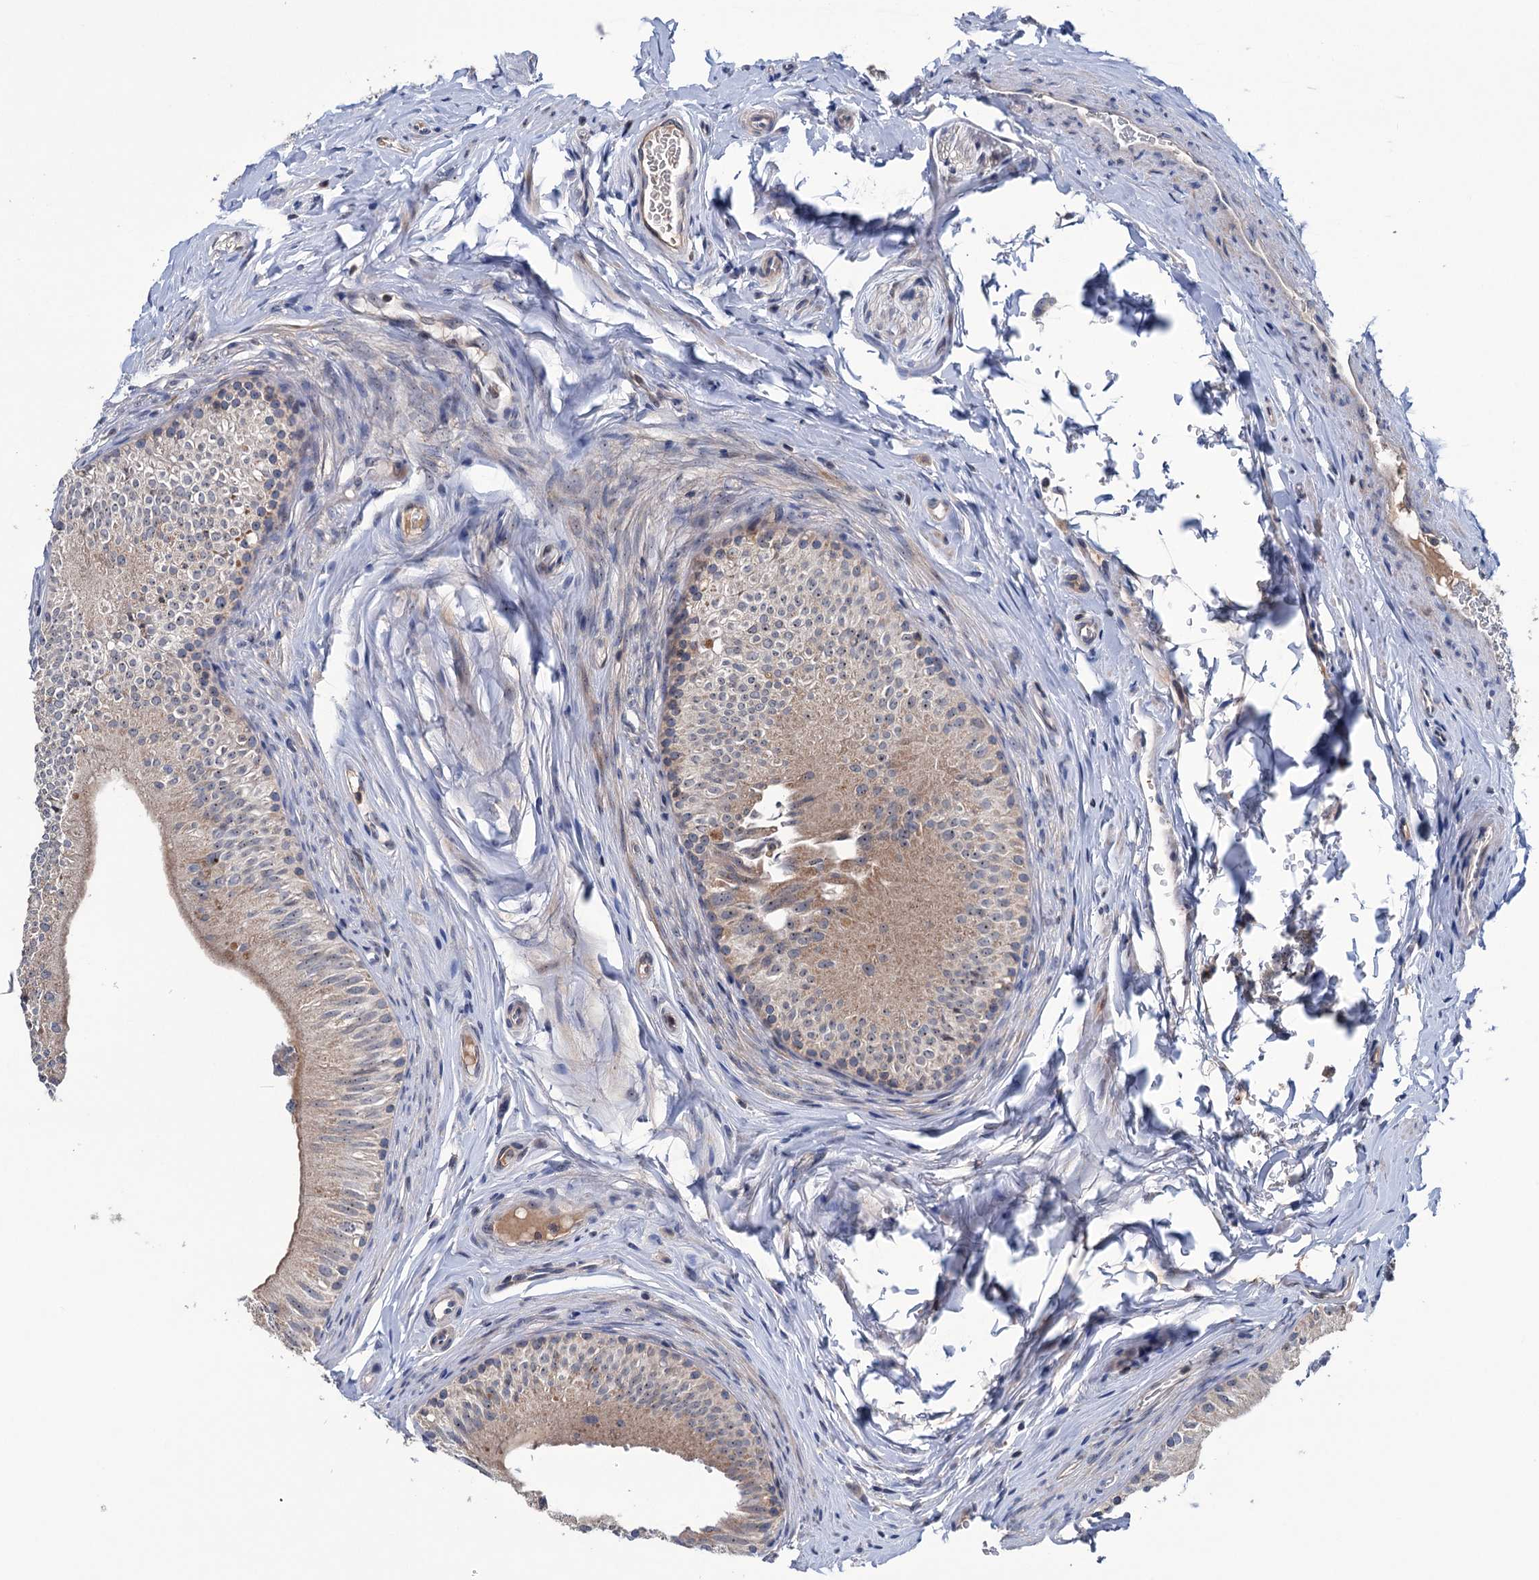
{"staining": {"intensity": "weak", "quantity": ">75%", "location": "cytoplasmic/membranous,nuclear"}, "tissue": "epididymis", "cell_type": "Glandular cells", "image_type": "normal", "snomed": [{"axis": "morphology", "description": "Normal tissue, NOS"}, {"axis": "topography", "description": "Epididymis"}], "caption": "A histopathology image of human epididymis stained for a protein displays weak cytoplasmic/membranous,nuclear brown staining in glandular cells. The protein is shown in brown color, while the nuclei are stained blue.", "gene": "HTR3B", "patient": {"sex": "male", "age": 46}}